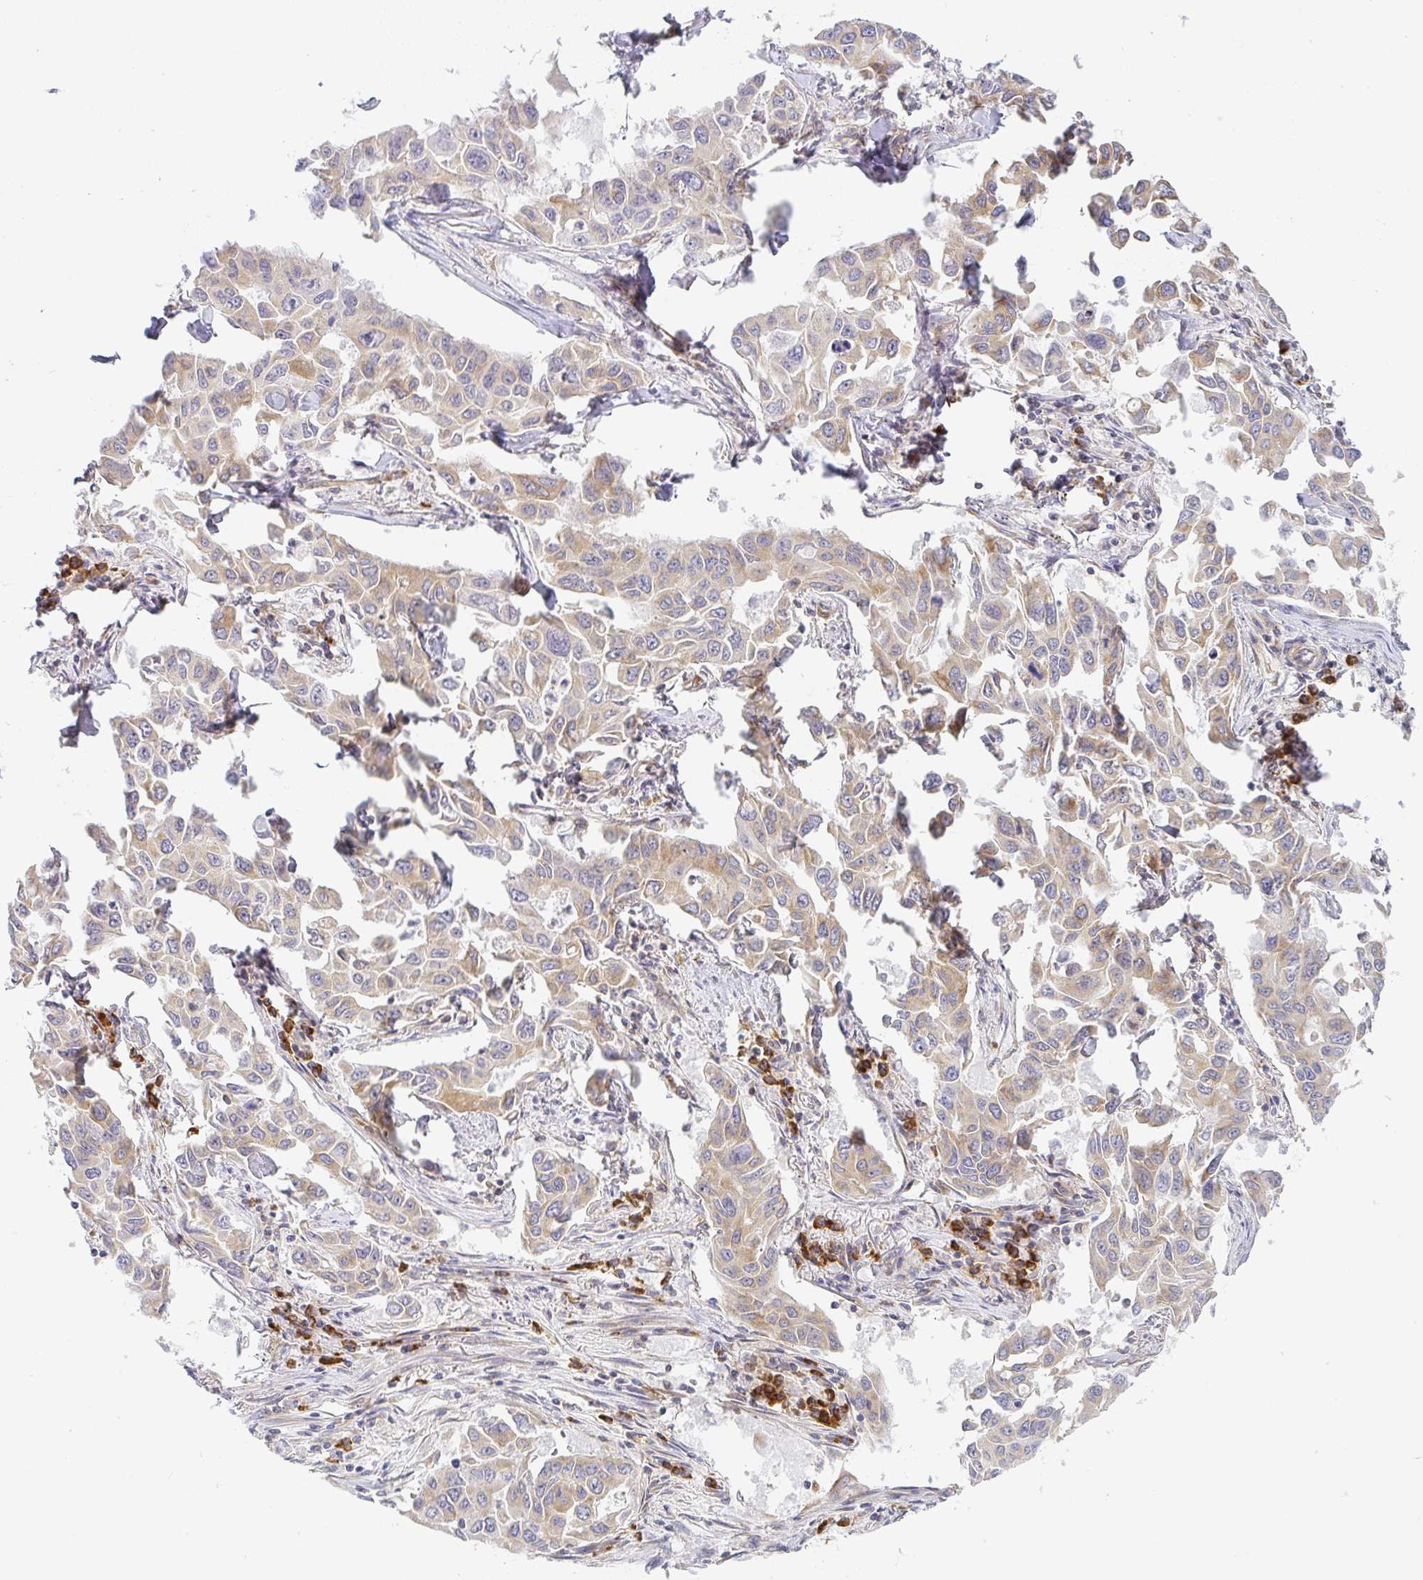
{"staining": {"intensity": "moderate", "quantity": "25%-75%", "location": "cytoplasmic/membranous"}, "tissue": "lung cancer", "cell_type": "Tumor cells", "image_type": "cancer", "snomed": [{"axis": "morphology", "description": "Adenocarcinoma, NOS"}, {"axis": "topography", "description": "Lung"}], "caption": "Adenocarcinoma (lung) tissue displays moderate cytoplasmic/membranous positivity in approximately 25%-75% of tumor cells", "gene": "DERL2", "patient": {"sex": "male", "age": 64}}